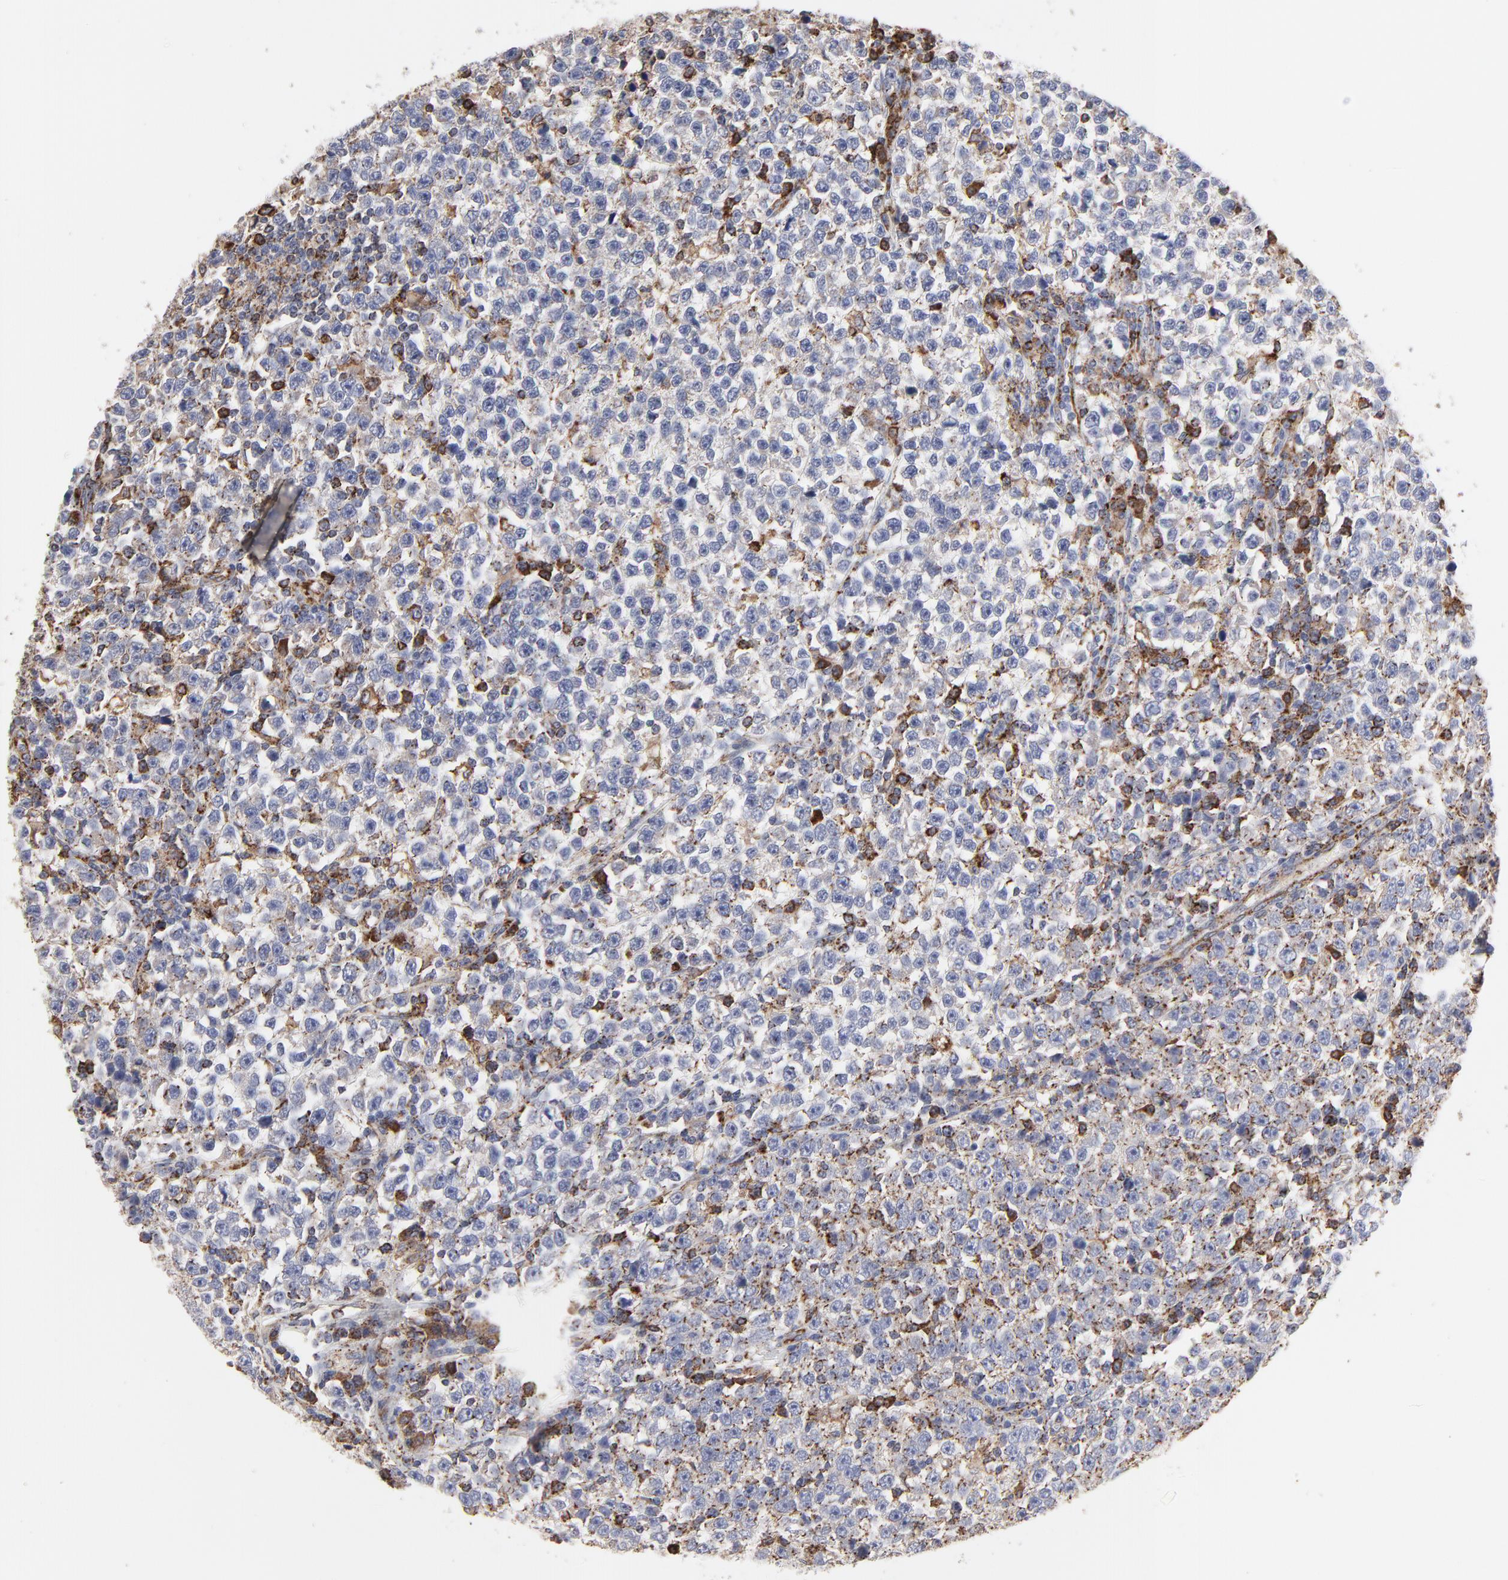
{"staining": {"intensity": "moderate", "quantity": "<25%", "location": "cytoplasmic/membranous"}, "tissue": "testis cancer", "cell_type": "Tumor cells", "image_type": "cancer", "snomed": [{"axis": "morphology", "description": "Seminoma, NOS"}, {"axis": "topography", "description": "Testis"}], "caption": "Approximately <25% of tumor cells in human testis seminoma reveal moderate cytoplasmic/membranous protein positivity as visualized by brown immunohistochemical staining.", "gene": "TRIM22", "patient": {"sex": "male", "age": 43}}